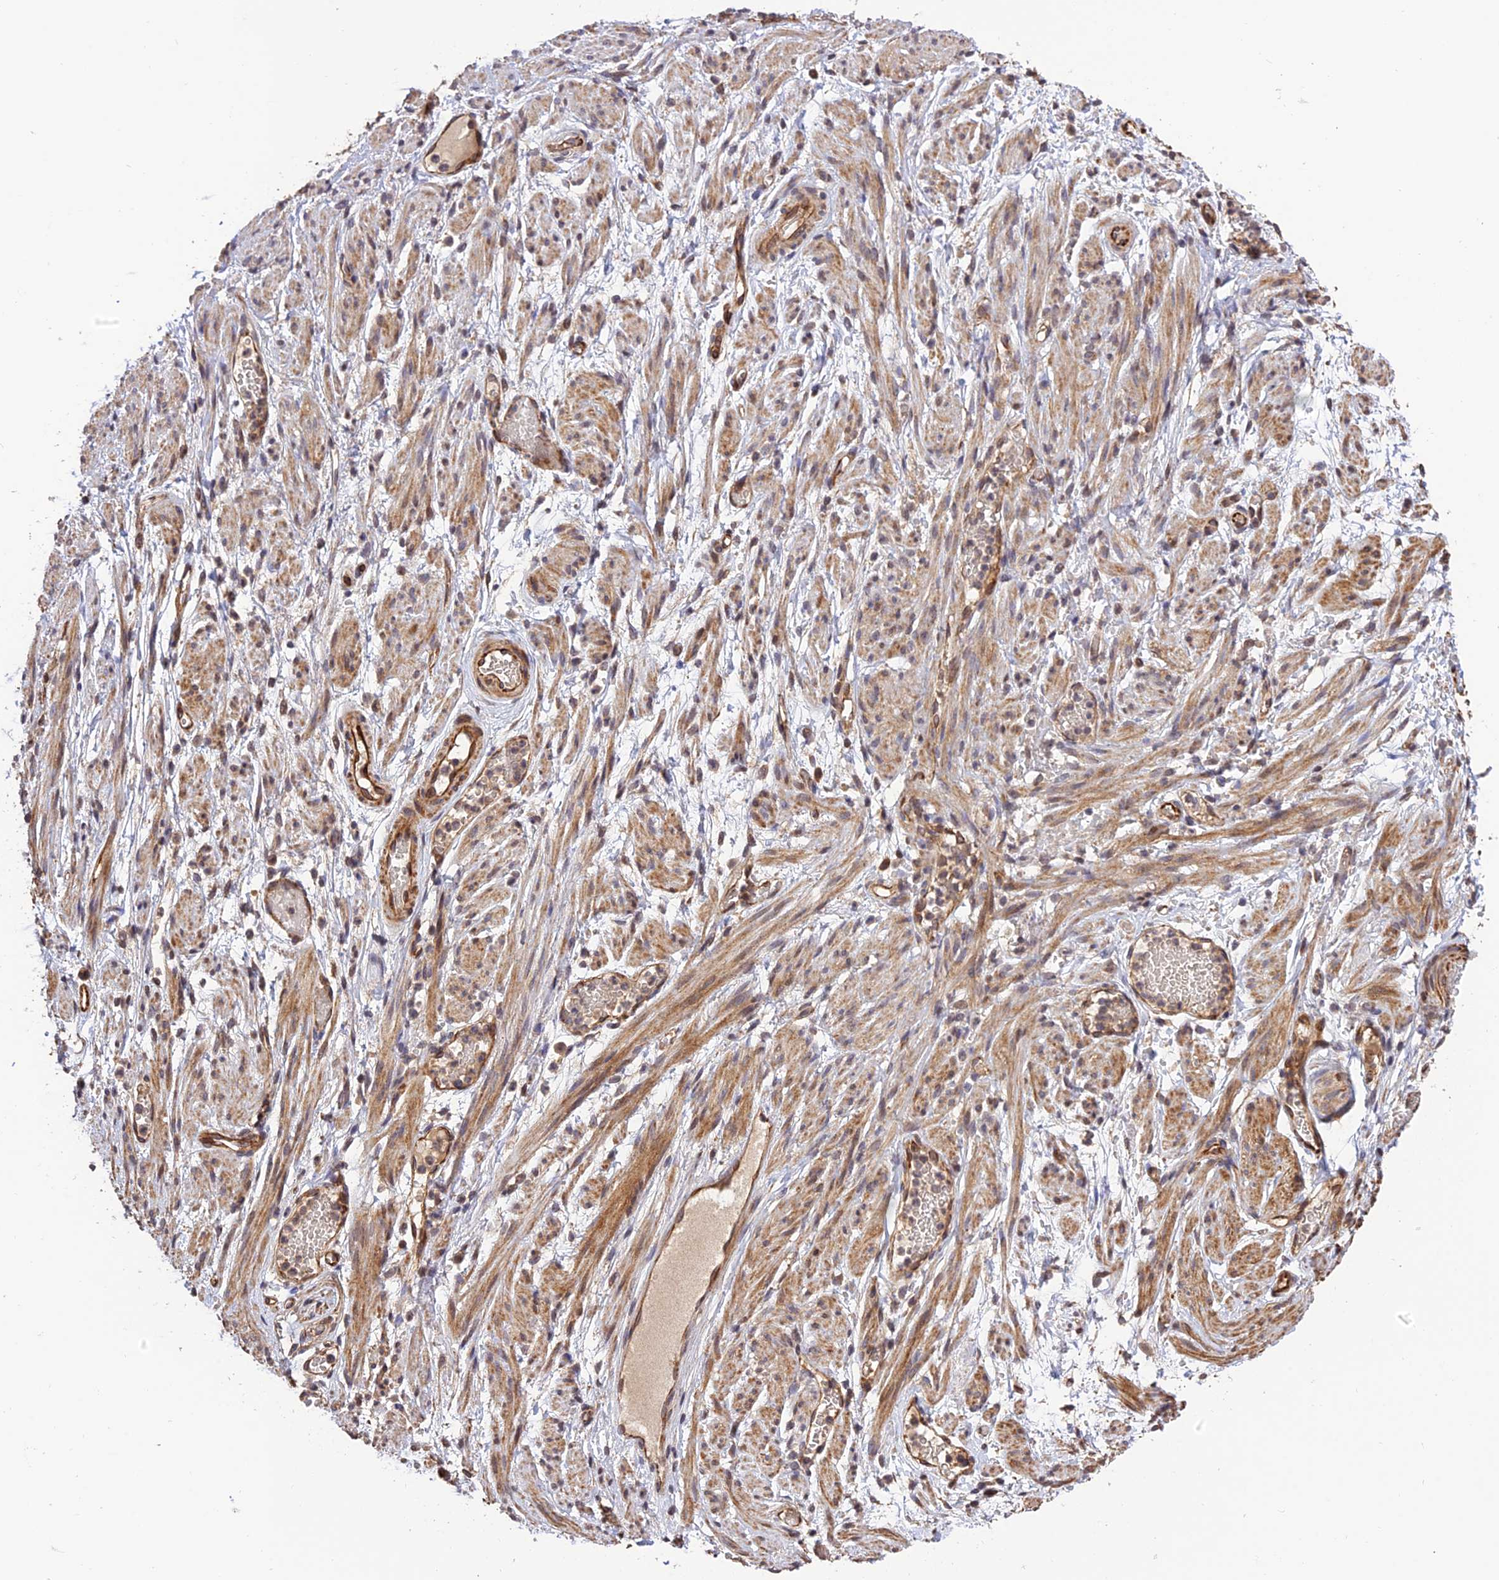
{"staining": {"intensity": "strong", "quantity": ">75%", "location": "cytoplasmic/membranous"}, "tissue": "adipose tissue", "cell_type": "Adipocytes", "image_type": "normal", "snomed": [{"axis": "morphology", "description": "Normal tissue, NOS"}, {"axis": "topography", "description": "Smooth muscle"}, {"axis": "topography", "description": "Peripheral nerve tissue"}], "caption": "Protein expression analysis of unremarkable adipose tissue demonstrates strong cytoplasmic/membranous positivity in approximately >75% of adipocytes.", "gene": "CREBL2", "patient": {"sex": "female", "age": 39}}